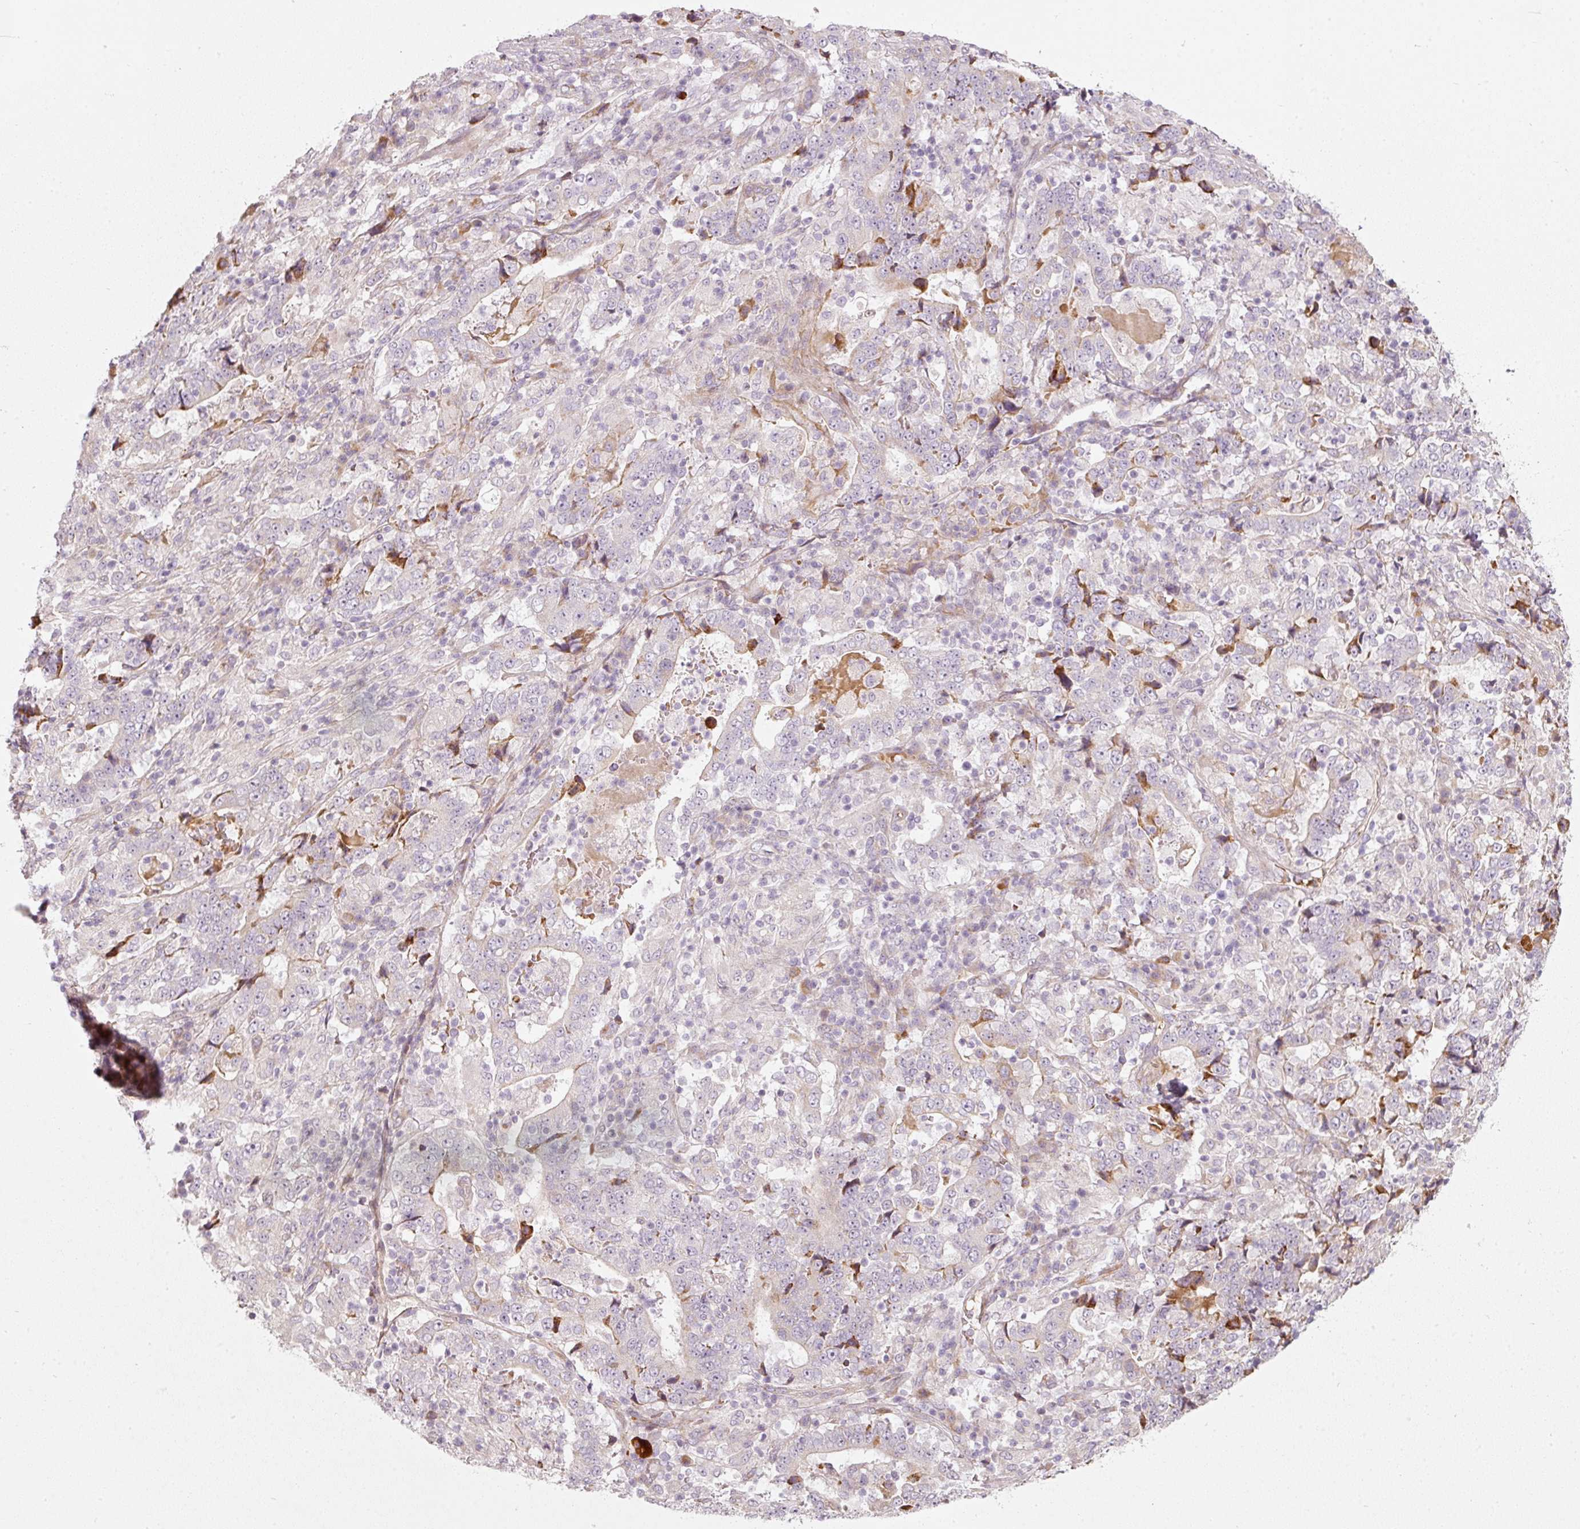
{"staining": {"intensity": "negative", "quantity": "none", "location": "none"}, "tissue": "stomach cancer", "cell_type": "Tumor cells", "image_type": "cancer", "snomed": [{"axis": "morphology", "description": "Normal tissue, NOS"}, {"axis": "morphology", "description": "Adenocarcinoma, NOS"}, {"axis": "topography", "description": "Stomach, upper"}, {"axis": "topography", "description": "Stomach"}], "caption": "Immunohistochemistry of human adenocarcinoma (stomach) displays no staining in tumor cells.", "gene": "KCNQ1", "patient": {"sex": "male", "age": 59}}